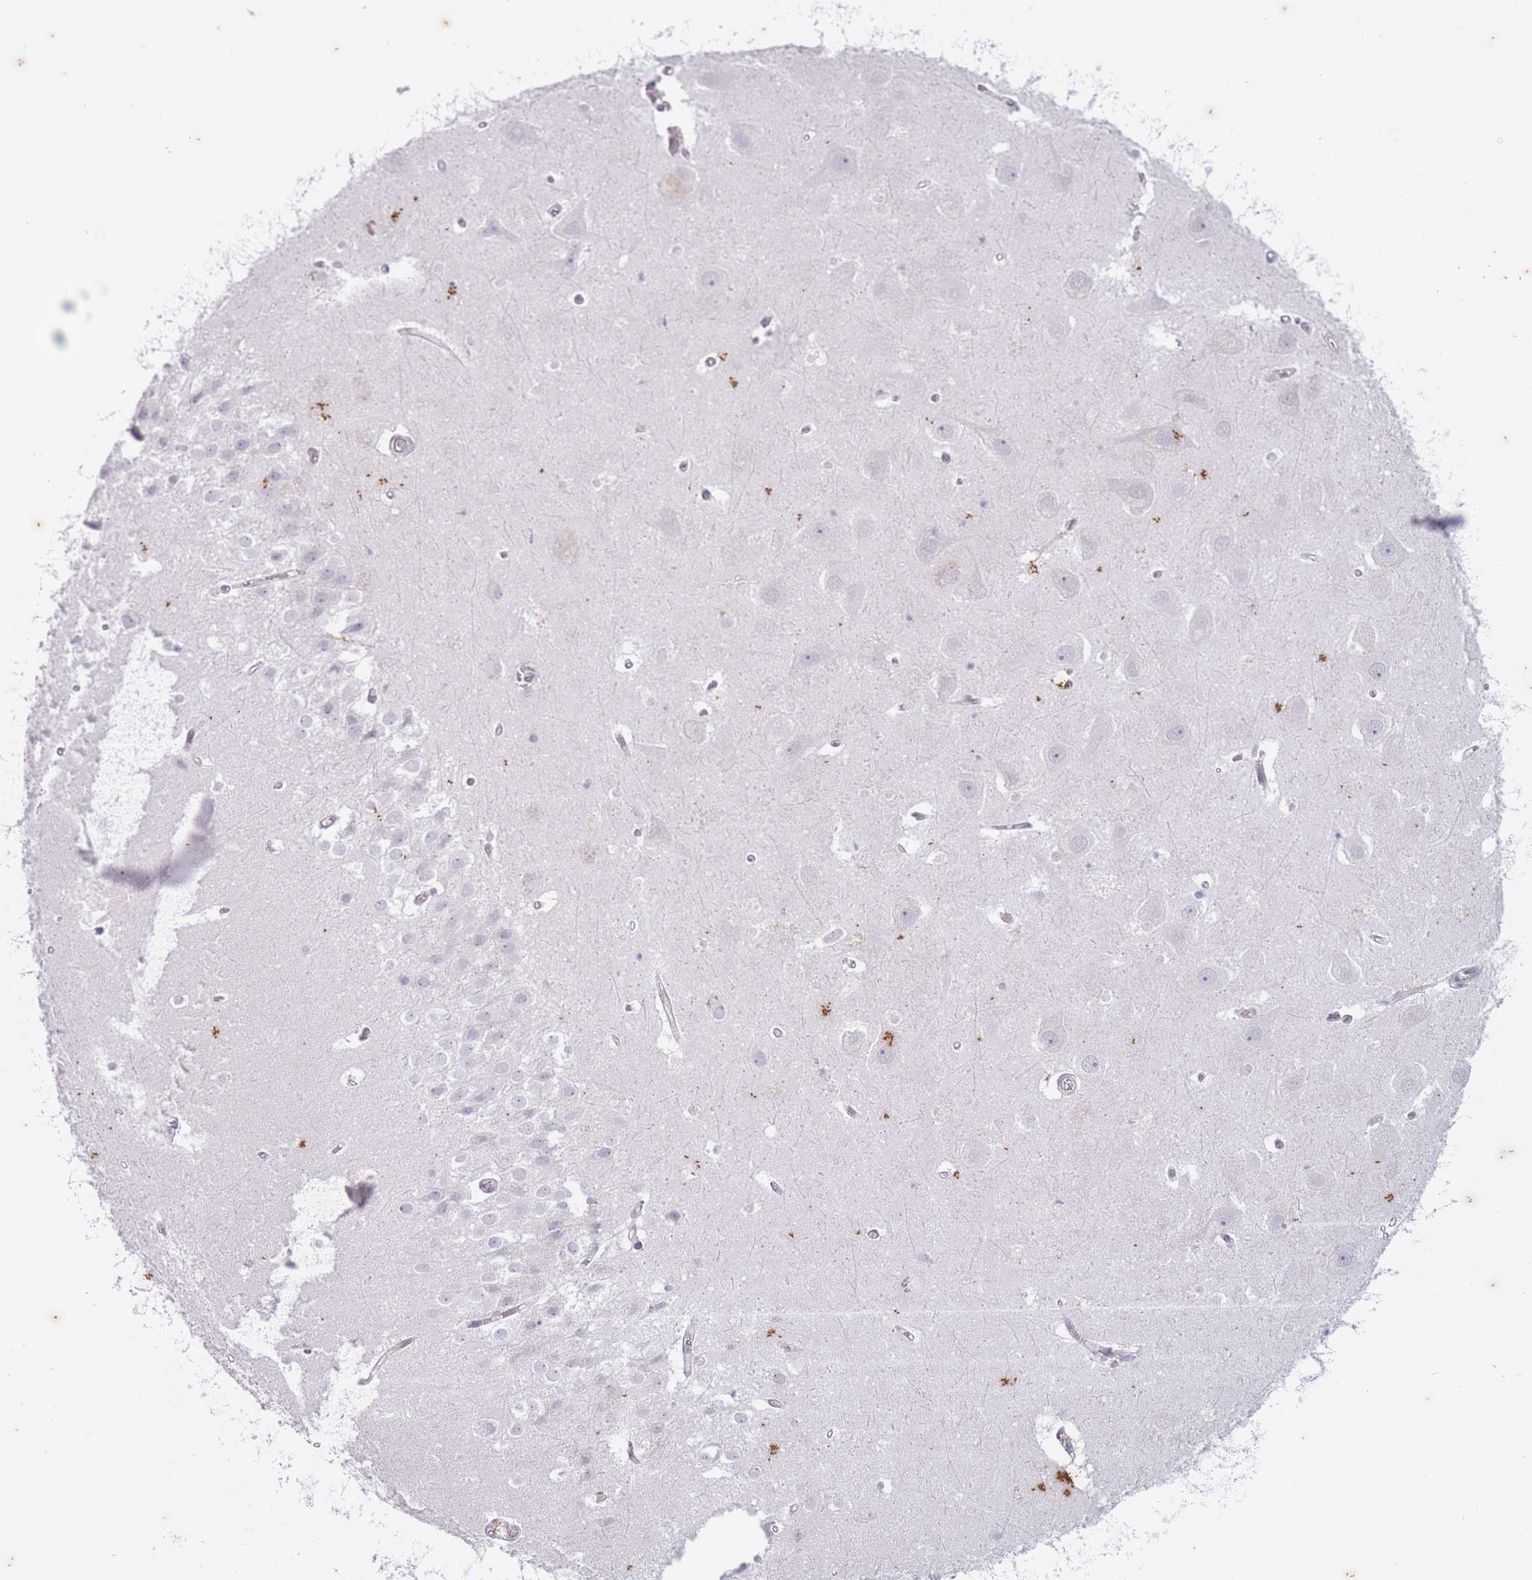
{"staining": {"intensity": "moderate", "quantity": "<25%", "location": "cytoplasmic/membranous"}, "tissue": "hippocampus", "cell_type": "Glial cells", "image_type": "normal", "snomed": [{"axis": "morphology", "description": "Normal tissue, NOS"}, {"axis": "topography", "description": "Hippocampus"}], "caption": "Immunohistochemical staining of benign human hippocampus displays moderate cytoplasmic/membranous protein staining in about <25% of glial cells. (IHC, brightfield microscopy, high magnification).", "gene": "ARPIN", "patient": {"sex": "female", "age": 52}}